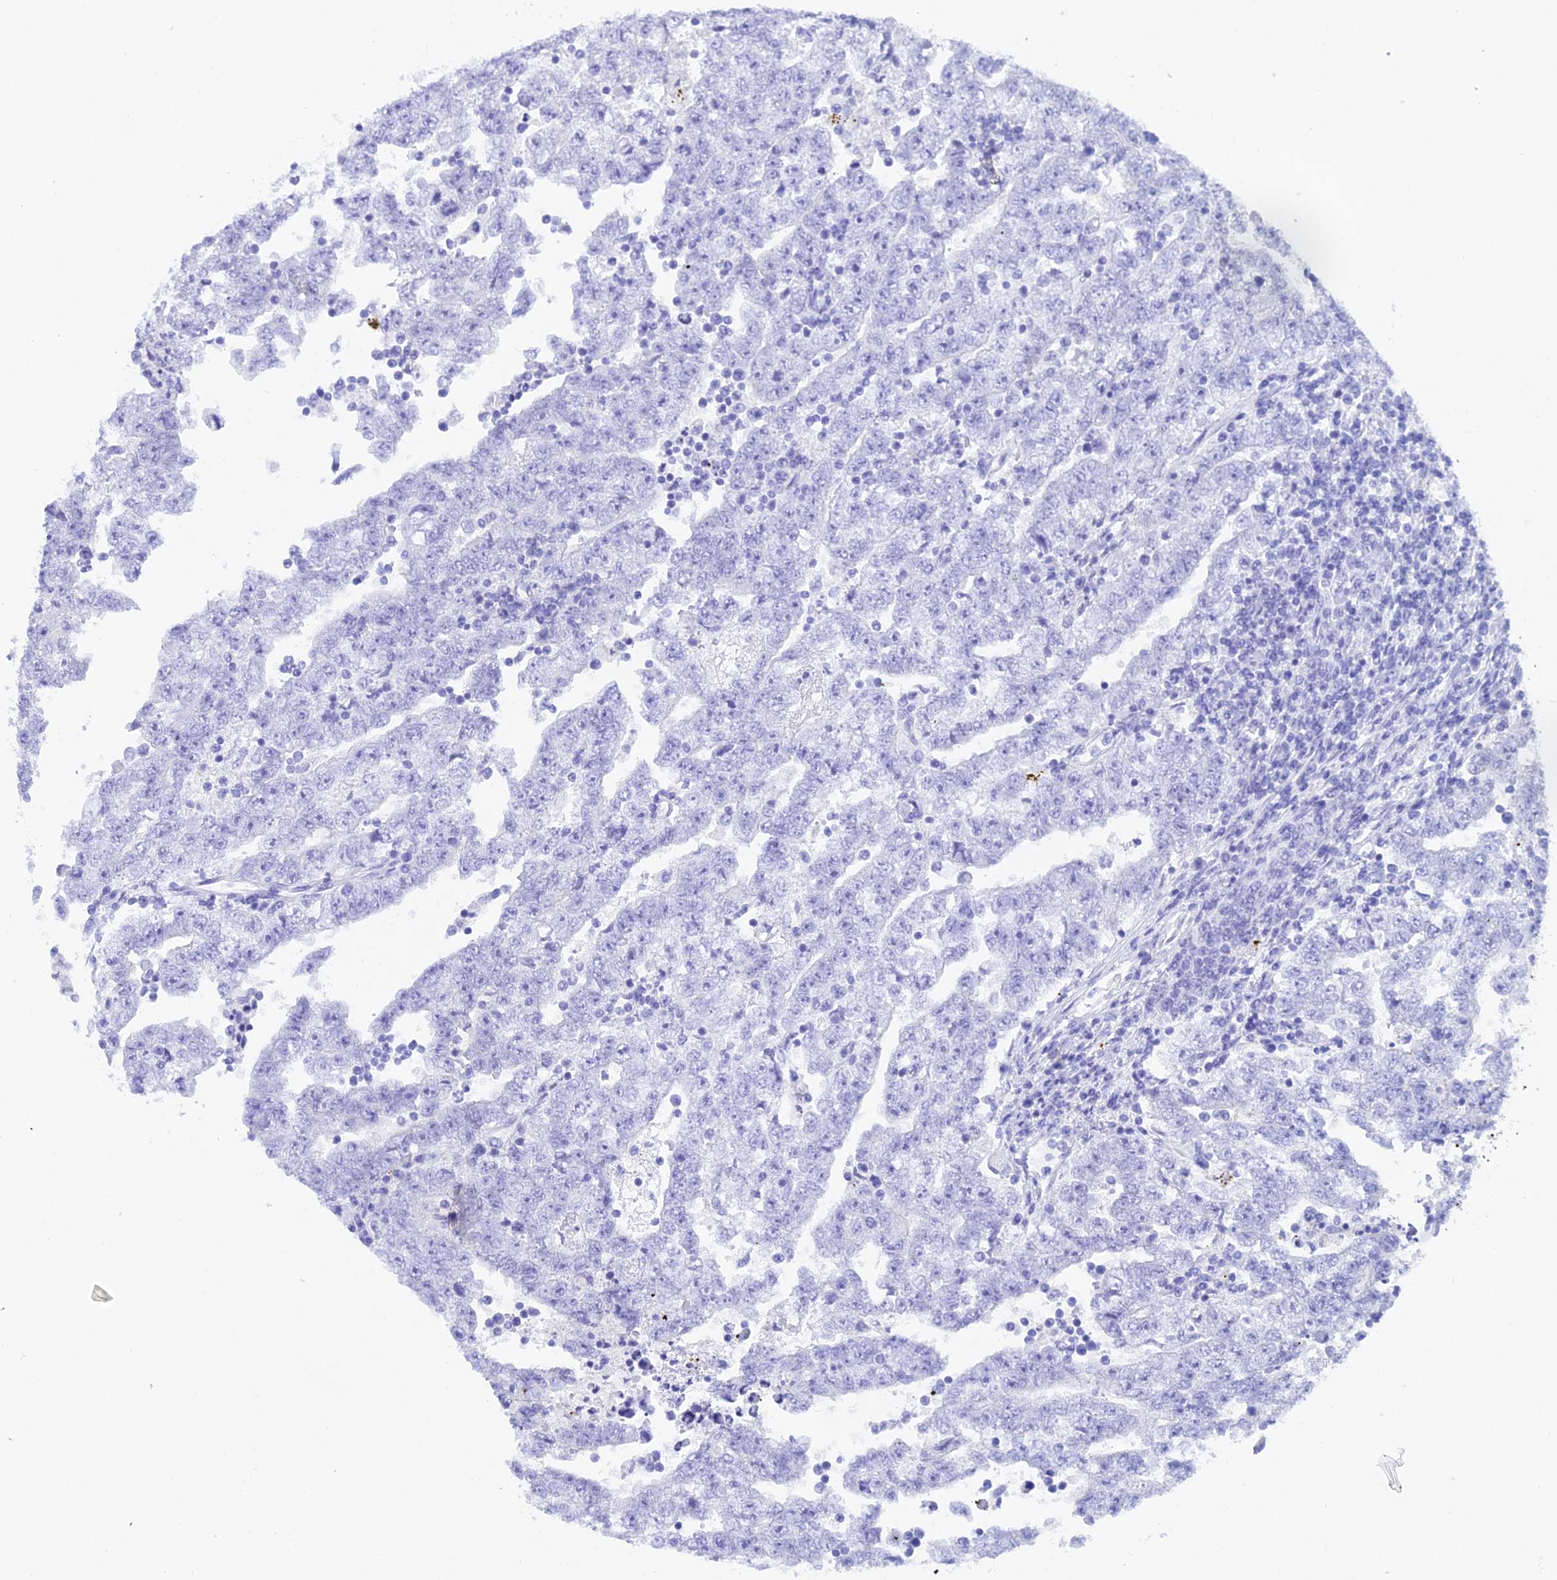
{"staining": {"intensity": "negative", "quantity": "none", "location": "none"}, "tissue": "testis cancer", "cell_type": "Tumor cells", "image_type": "cancer", "snomed": [{"axis": "morphology", "description": "Carcinoma, Embryonal, NOS"}, {"axis": "topography", "description": "Testis"}], "caption": "The immunohistochemistry micrograph has no significant expression in tumor cells of testis cancer tissue.", "gene": "REG1A", "patient": {"sex": "male", "age": 25}}